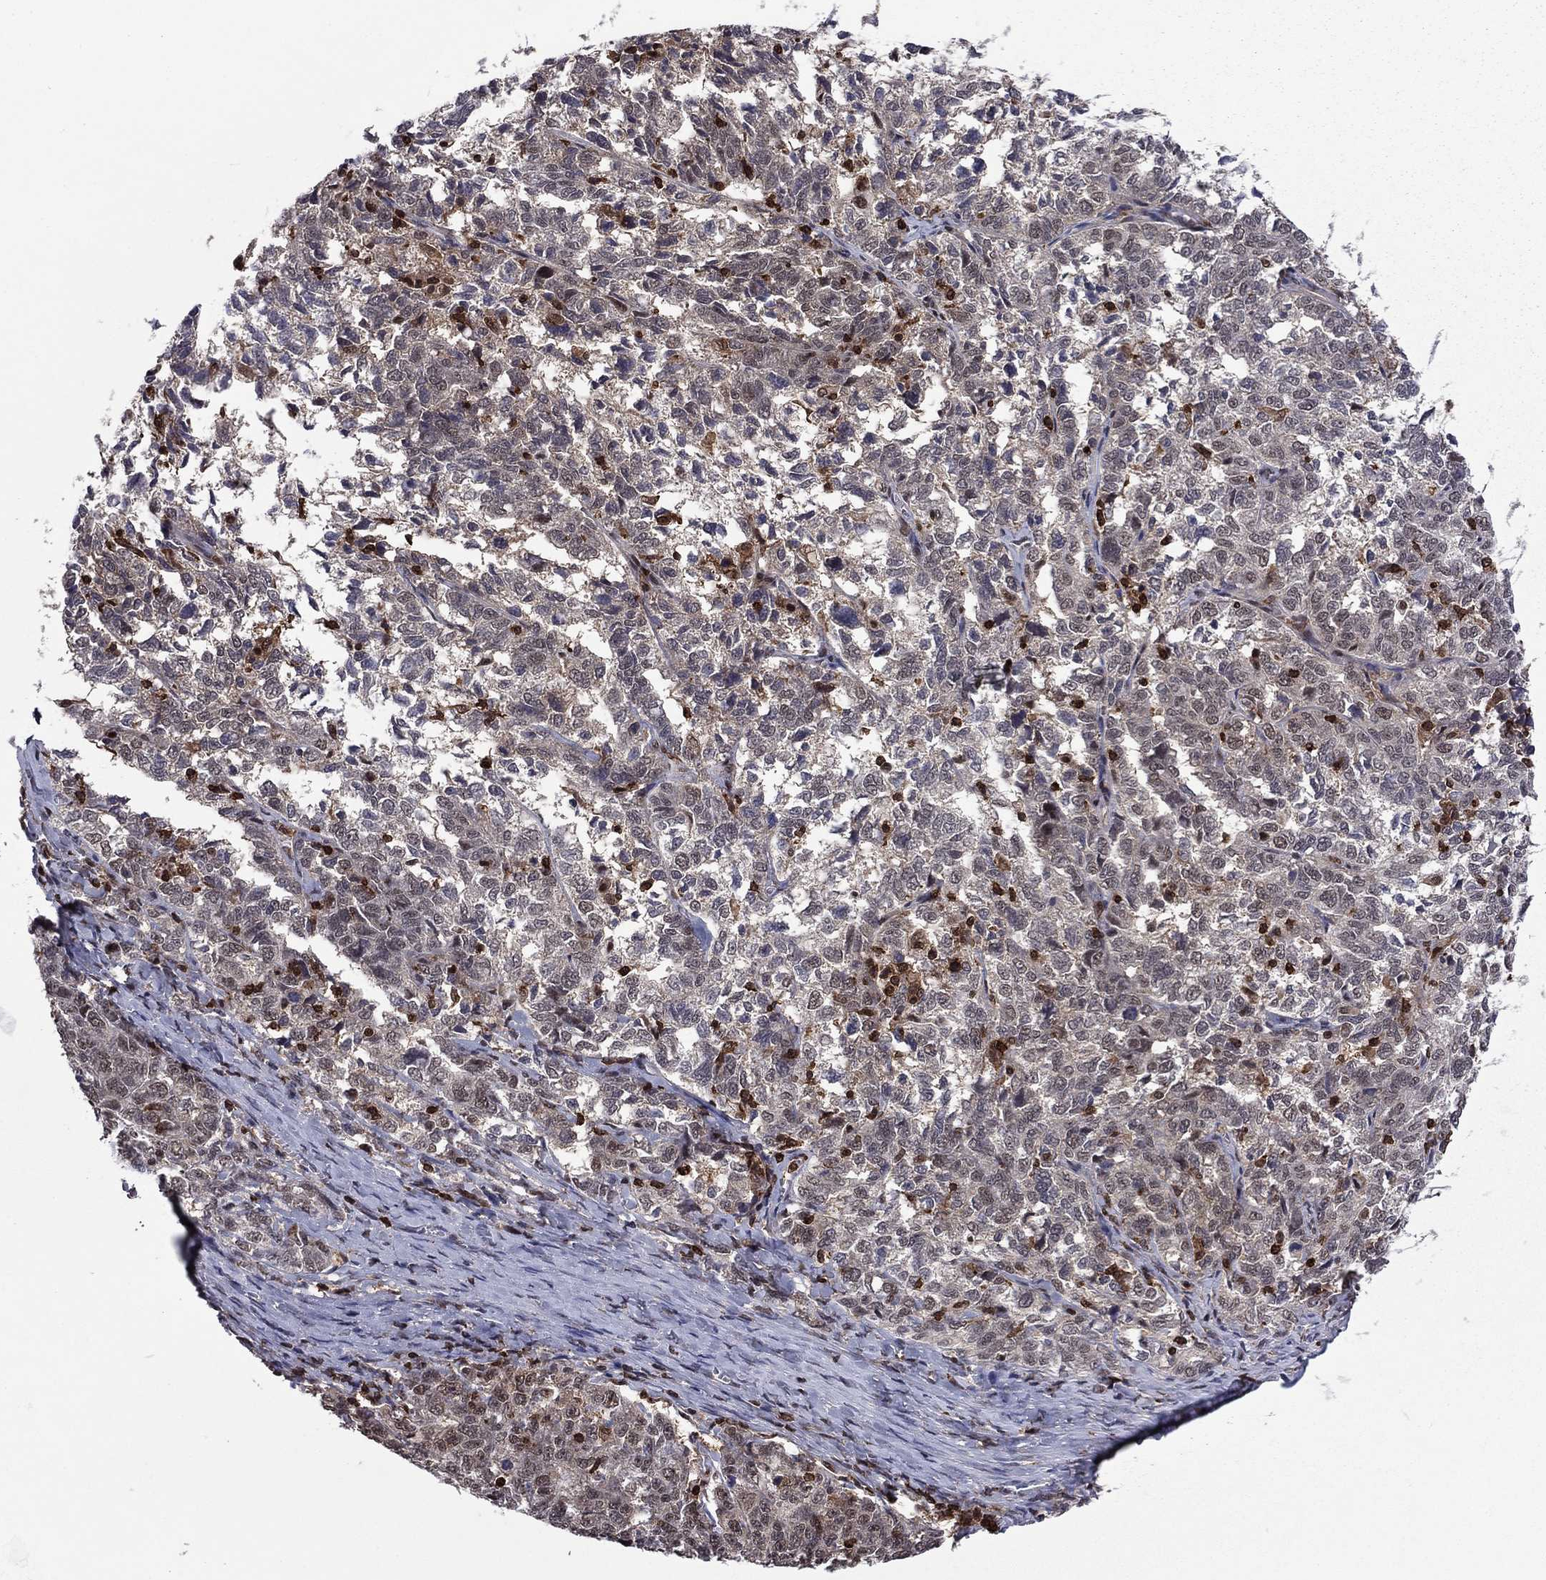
{"staining": {"intensity": "moderate", "quantity": "<25%", "location": "nuclear"}, "tissue": "ovarian cancer", "cell_type": "Tumor cells", "image_type": "cancer", "snomed": [{"axis": "morphology", "description": "Cystadenocarcinoma, serous, NOS"}, {"axis": "topography", "description": "Ovary"}], "caption": "Approximately <25% of tumor cells in serous cystadenocarcinoma (ovarian) reveal moderate nuclear protein positivity as visualized by brown immunohistochemical staining.", "gene": "PSMD2", "patient": {"sex": "female", "age": 71}}